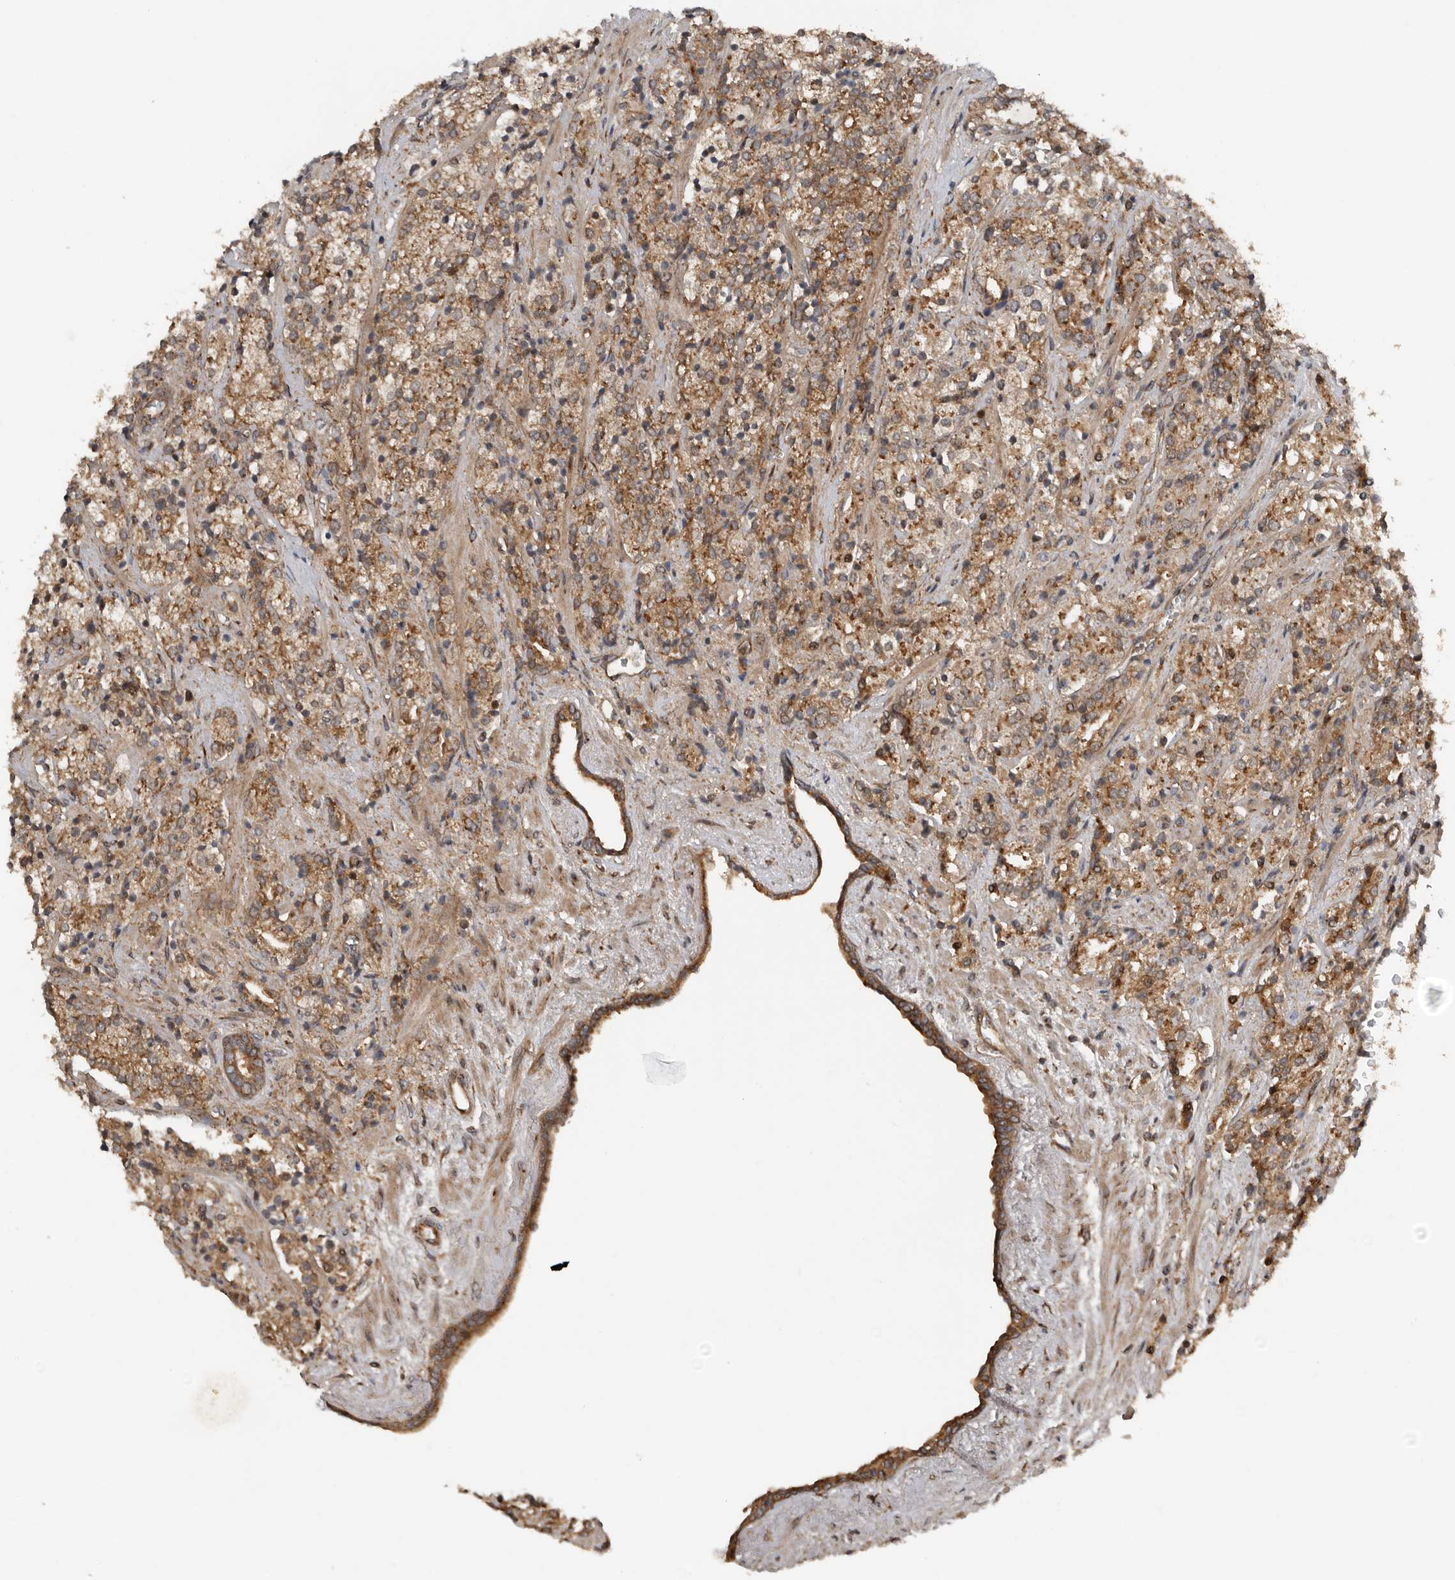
{"staining": {"intensity": "moderate", "quantity": ">75%", "location": "cytoplasmic/membranous"}, "tissue": "prostate cancer", "cell_type": "Tumor cells", "image_type": "cancer", "snomed": [{"axis": "morphology", "description": "Adenocarcinoma, High grade"}, {"axis": "topography", "description": "Prostate"}], "caption": "Immunohistochemistry (DAB) staining of prostate adenocarcinoma (high-grade) displays moderate cytoplasmic/membranous protein staining in about >75% of tumor cells. The staining is performed using DAB brown chromogen to label protein expression. The nuclei are counter-stained blue using hematoxylin.", "gene": "CCDC190", "patient": {"sex": "male", "age": 71}}